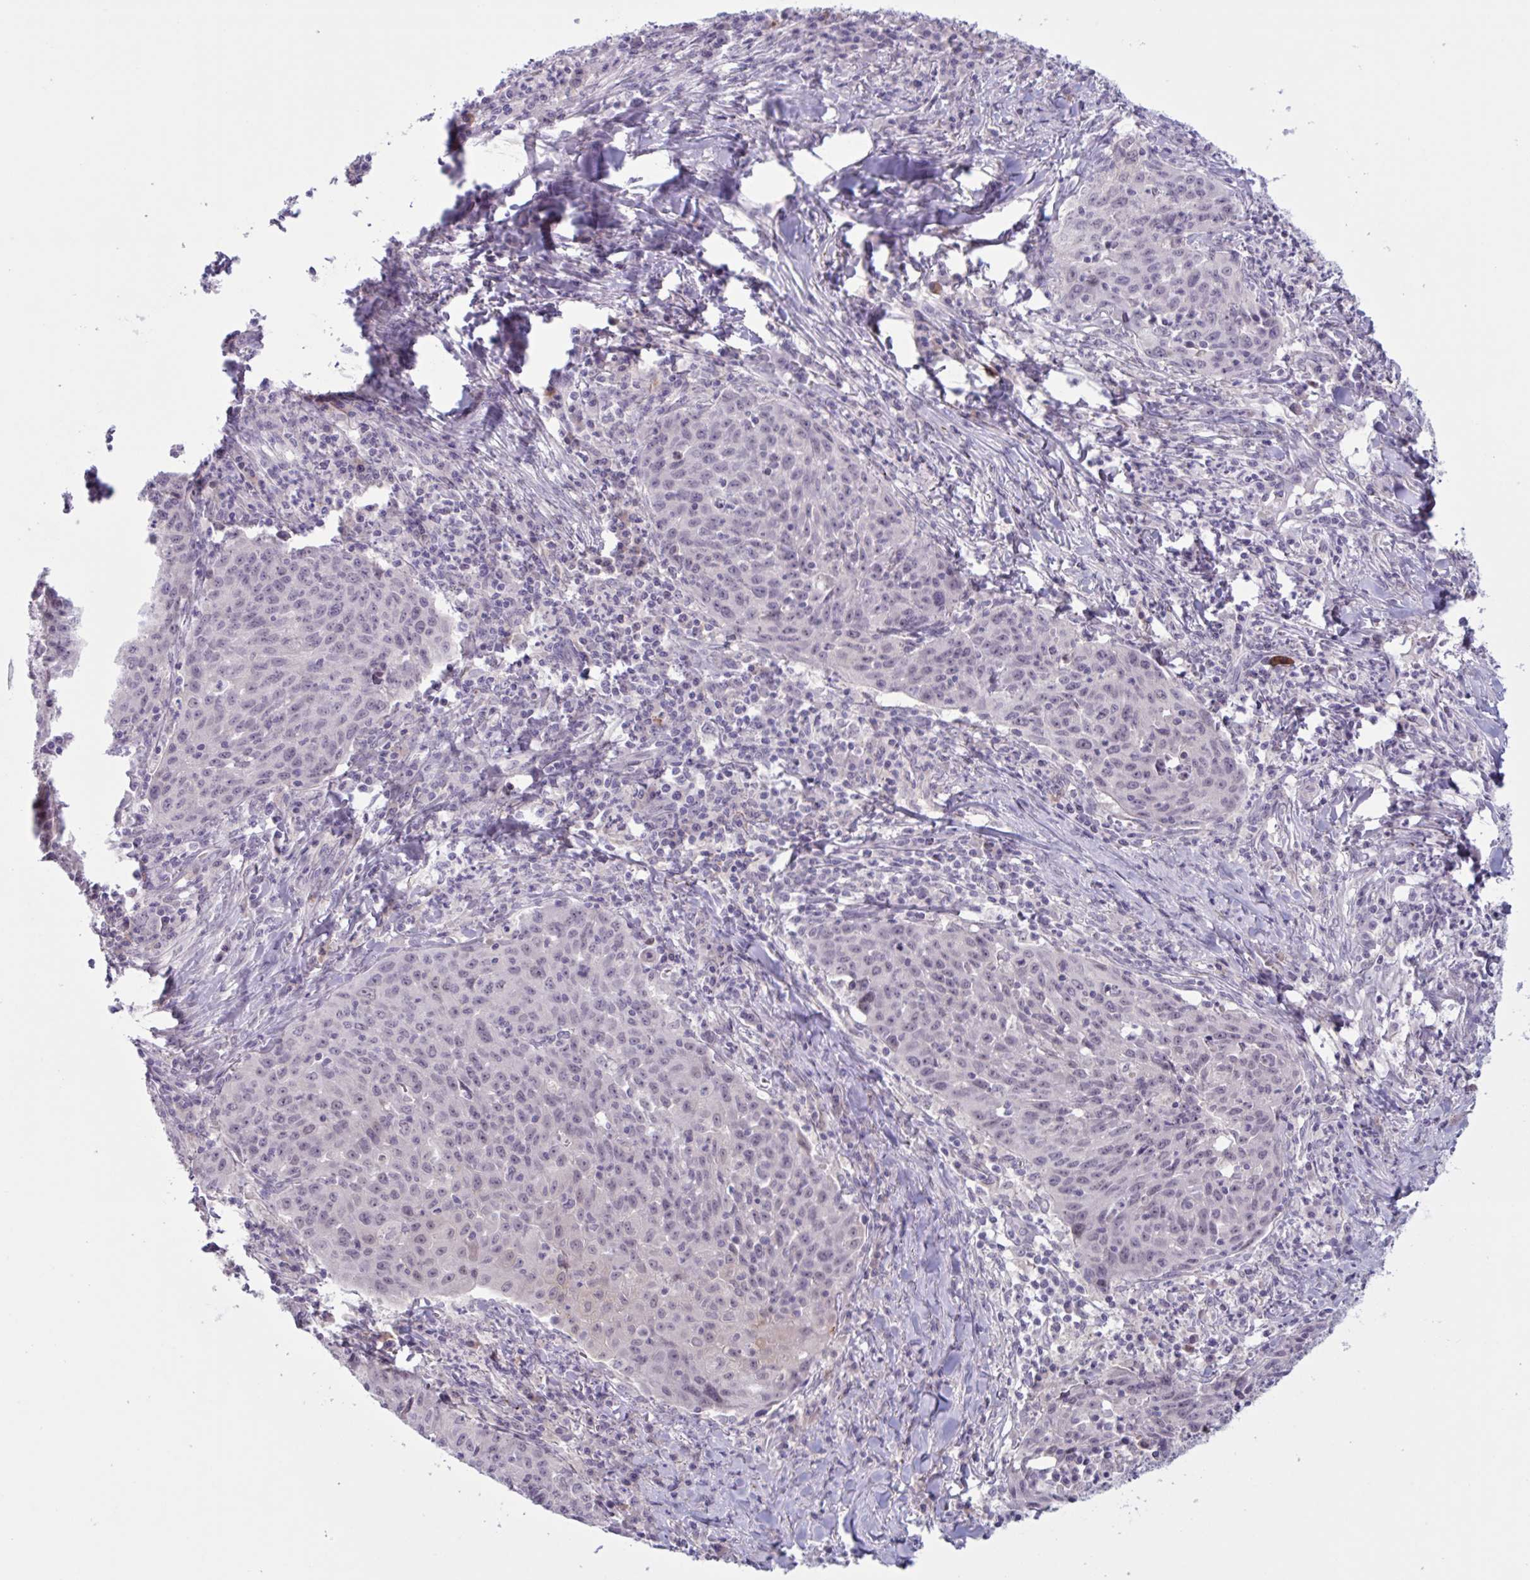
{"staining": {"intensity": "negative", "quantity": "none", "location": "none"}, "tissue": "lung cancer", "cell_type": "Tumor cells", "image_type": "cancer", "snomed": [{"axis": "morphology", "description": "Squamous cell carcinoma, NOS"}, {"axis": "morphology", "description": "Squamous cell carcinoma, metastatic, NOS"}, {"axis": "topography", "description": "Bronchus"}, {"axis": "topography", "description": "Lung"}], "caption": "The immunohistochemistry (IHC) photomicrograph has no significant staining in tumor cells of lung cancer (metastatic squamous cell carcinoma) tissue. (DAB (3,3'-diaminobenzidine) IHC visualized using brightfield microscopy, high magnification).", "gene": "RFPL4B", "patient": {"sex": "male", "age": 62}}